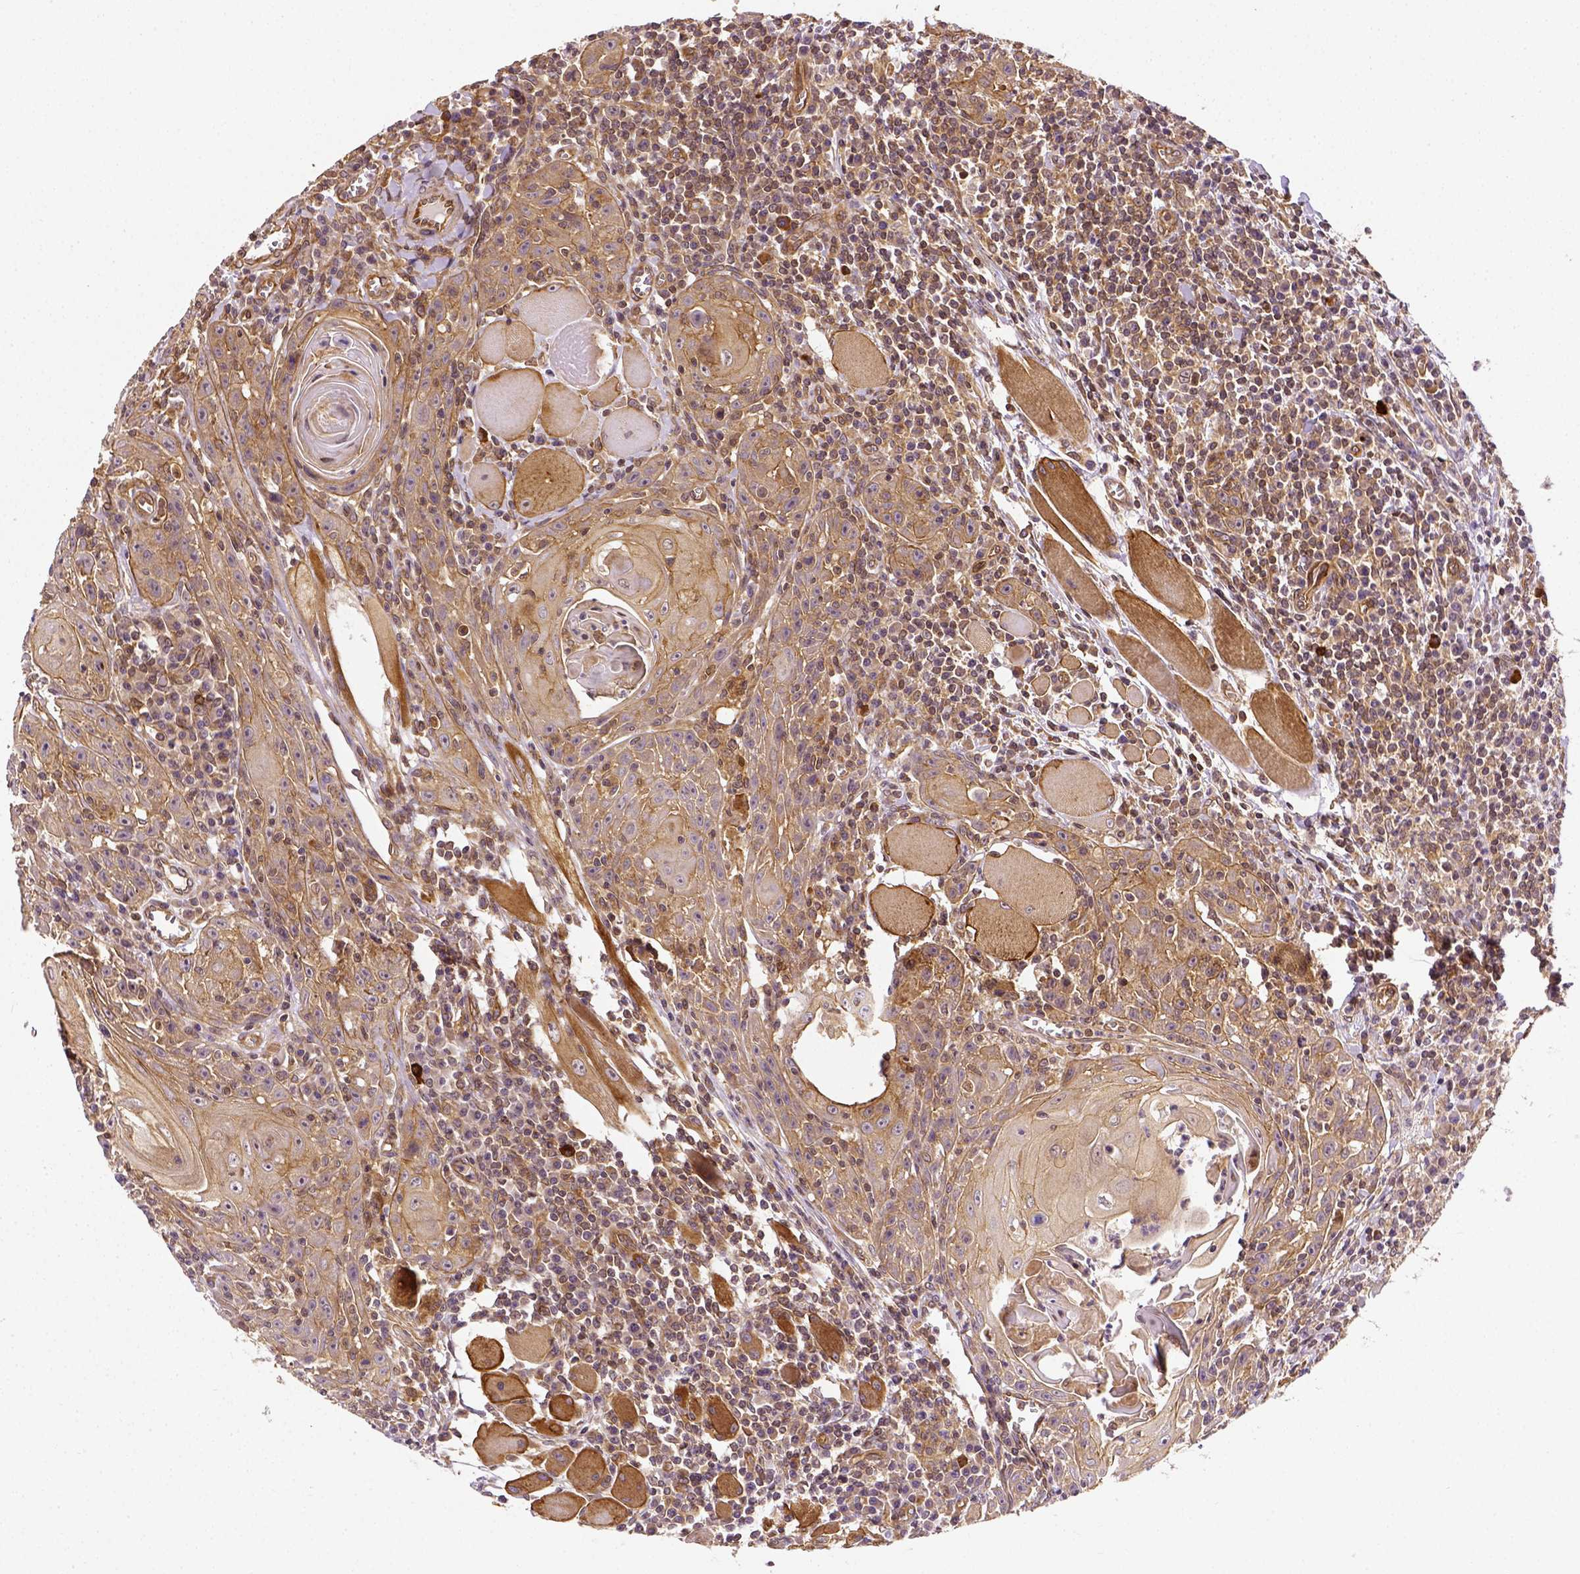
{"staining": {"intensity": "weak", "quantity": ">75%", "location": "cytoplasmic/membranous"}, "tissue": "head and neck cancer", "cell_type": "Tumor cells", "image_type": "cancer", "snomed": [{"axis": "morphology", "description": "Squamous cell carcinoma, NOS"}, {"axis": "topography", "description": "Head-Neck"}], "caption": "Brown immunohistochemical staining in human head and neck squamous cell carcinoma demonstrates weak cytoplasmic/membranous expression in about >75% of tumor cells.", "gene": "MATK", "patient": {"sex": "male", "age": 52}}